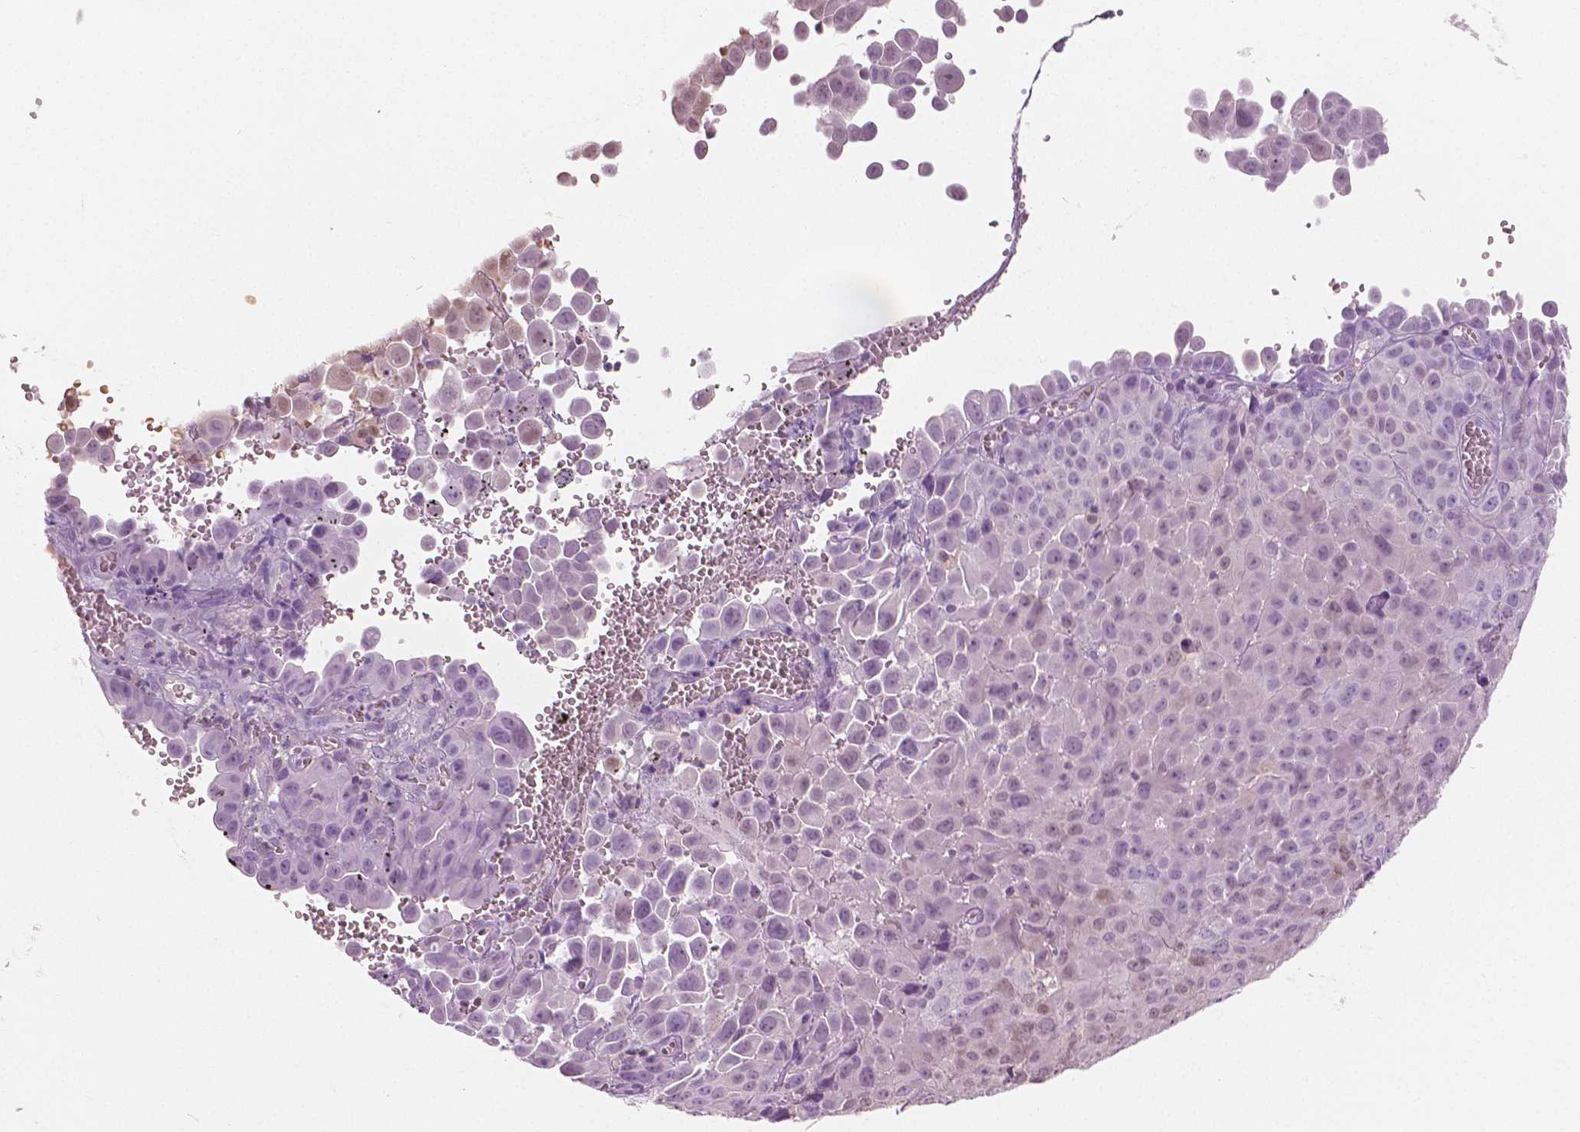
{"staining": {"intensity": "negative", "quantity": "none", "location": "none"}, "tissue": "cervical cancer", "cell_type": "Tumor cells", "image_type": "cancer", "snomed": [{"axis": "morphology", "description": "Squamous cell carcinoma, NOS"}, {"axis": "topography", "description": "Cervix"}], "caption": "Photomicrograph shows no significant protein positivity in tumor cells of cervical squamous cell carcinoma. (DAB immunohistochemistry (IHC), high magnification).", "gene": "GALM", "patient": {"sex": "female", "age": 55}}